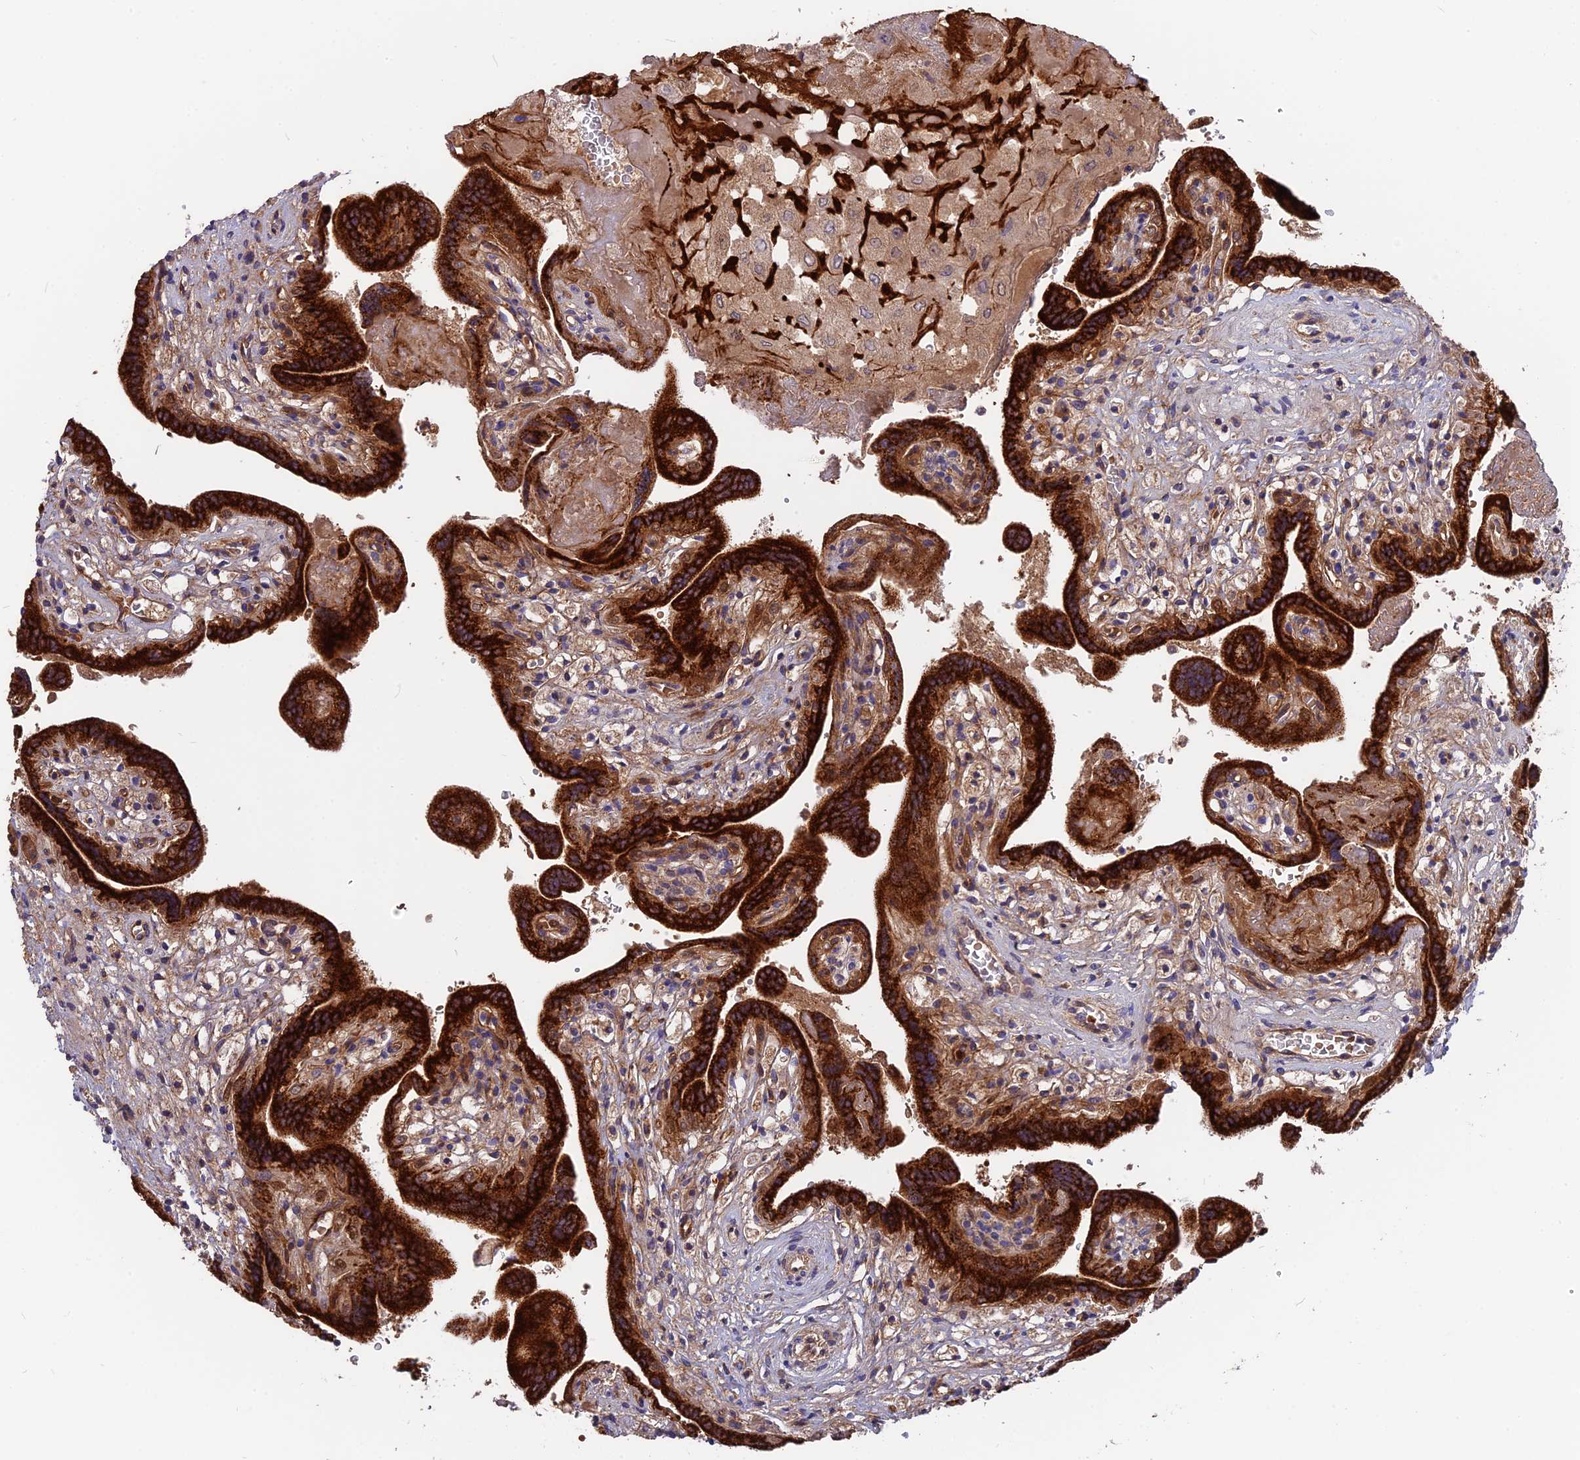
{"staining": {"intensity": "negative", "quantity": "none", "location": "none"}, "tissue": "placenta", "cell_type": "Decidual cells", "image_type": "normal", "snomed": [{"axis": "morphology", "description": "Normal tissue, NOS"}, {"axis": "topography", "description": "Placenta"}], "caption": "Immunohistochemistry (IHC) image of unremarkable placenta: human placenta stained with DAB shows no significant protein expression in decidual cells.", "gene": "RPIA", "patient": {"sex": "female", "age": 37}}